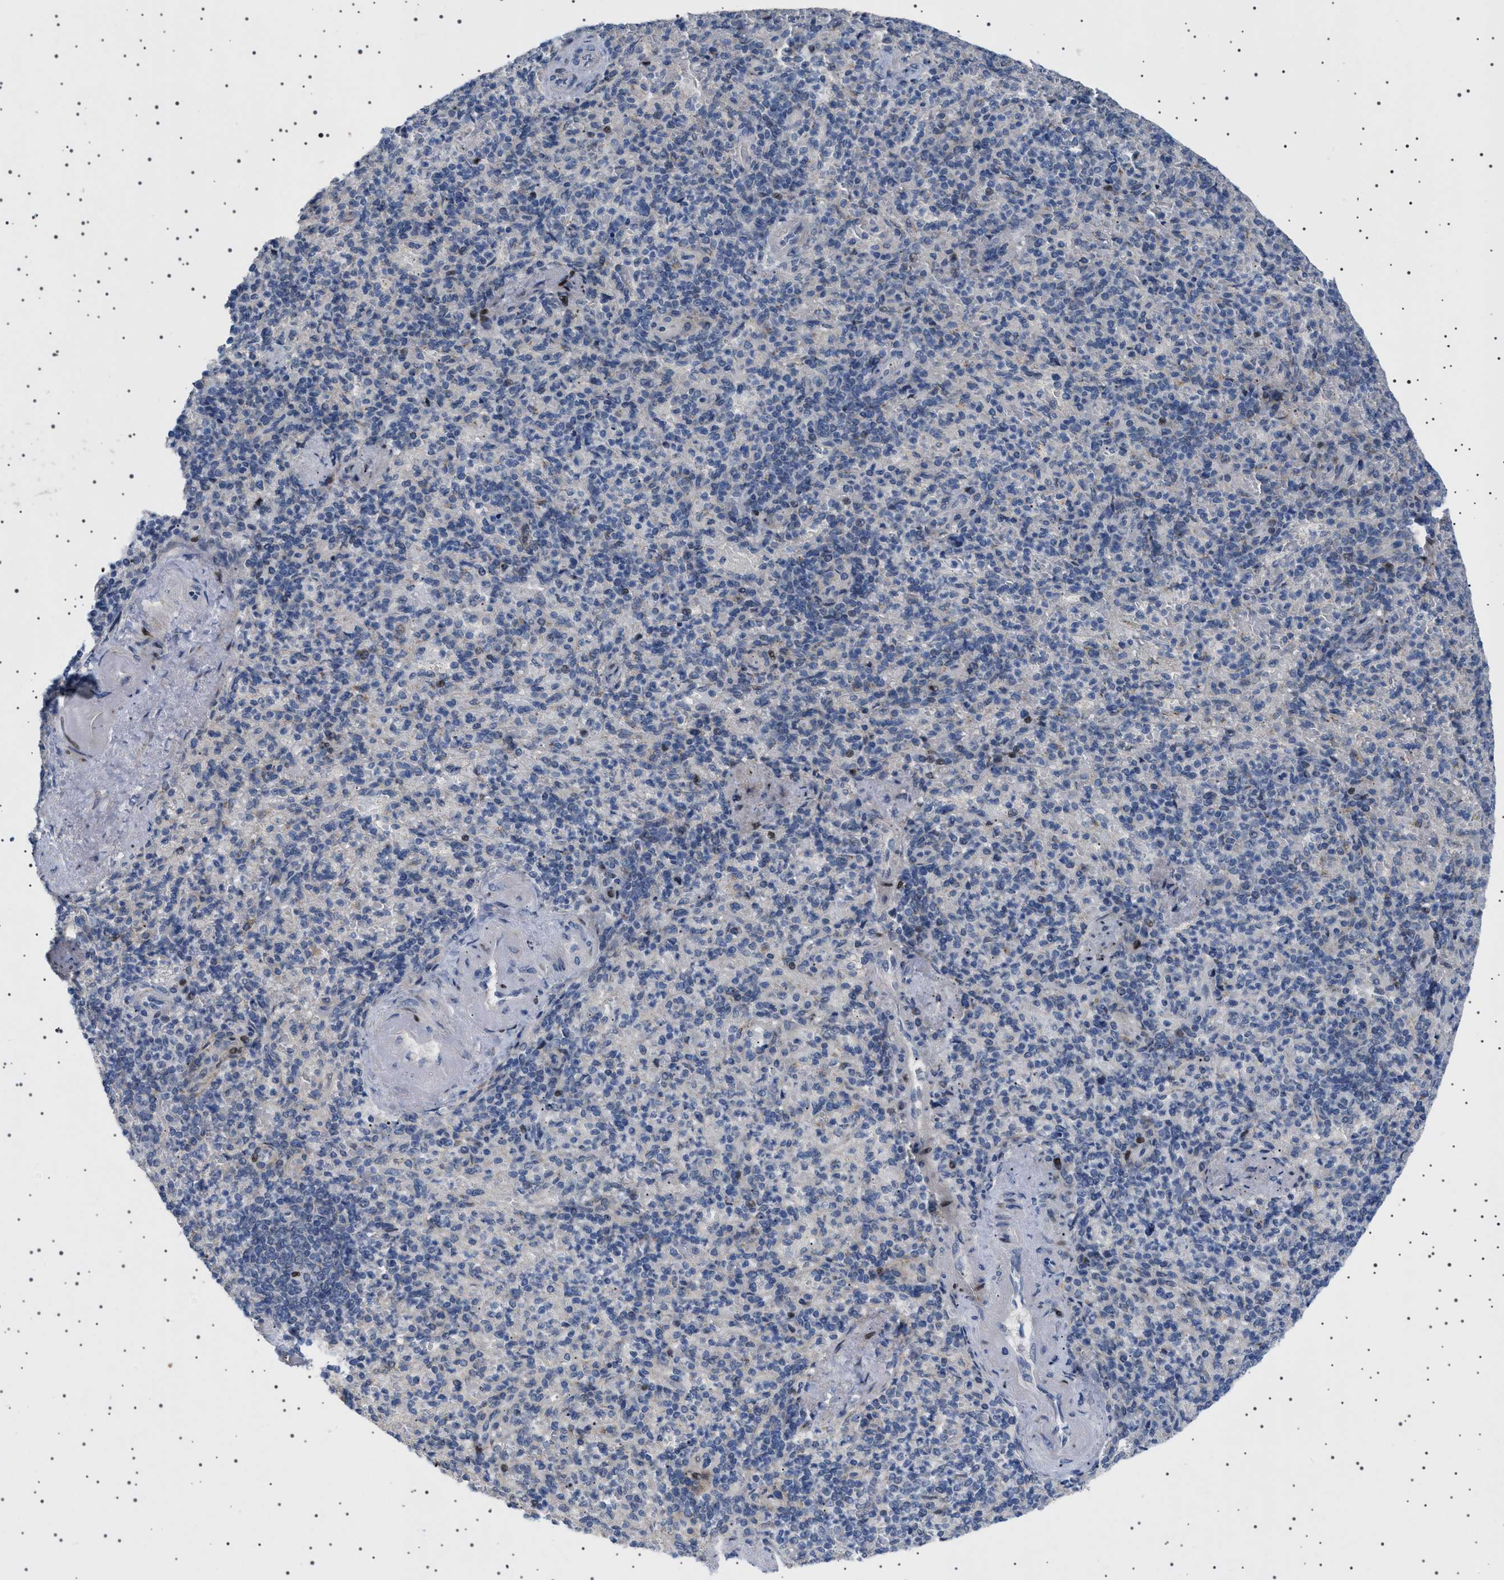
{"staining": {"intensity": "negative", "quantity": "none", "location": "none"}, "tissue": "spleen", "cell_type": "Cells in red pulp", "image_type": "normal", "snomed": [{"axis": "morphology", "description": "Normal tissue, NOS"}, {"axis": "topography", "description": "Spleen"}], "caption": "Immunohistochemical staining of benign human spleen reveals no significant expression in cells in red pulp.", "gene": "HTR1A", "patient": {"sex": "female", "age": 74}}